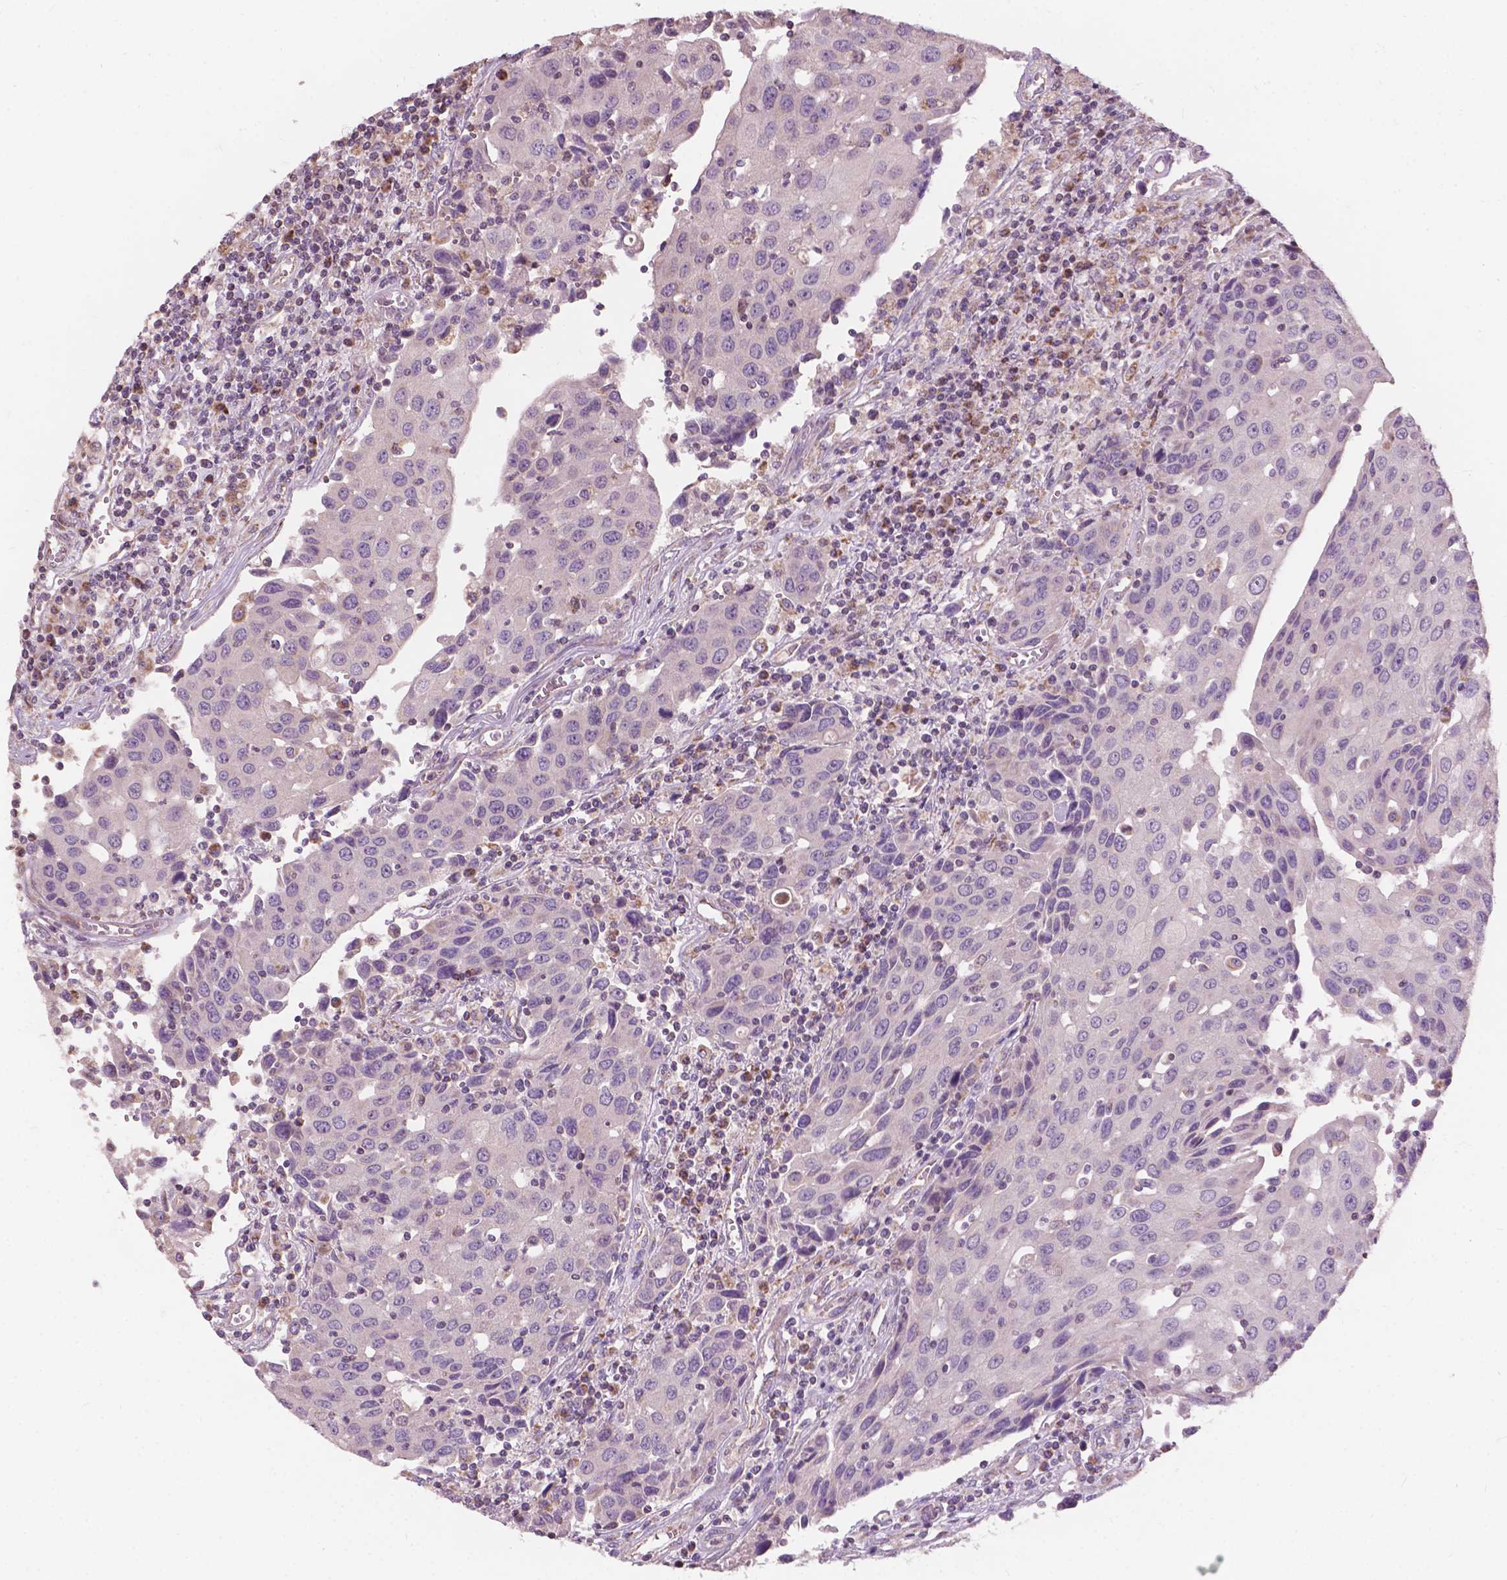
{"staining": {"intensity": "negative", "quantity": "none", "location": "none"}, "tissue": "urothelial cancer", "cell_type": "Tumor cells", "image_type": "cancer", "snomed": [{"axis": "morphology", "description": "Urothelial carcinoma, High grade"}, {"axis": "topography", "description": "Urinary bladder"}], "caption": "Immunohistochemical staining of urothelial cancer reveals no significant staining in tumor cells.", "gene": "NDUFA10", "patient": {"sex": "female", "age": 85}}